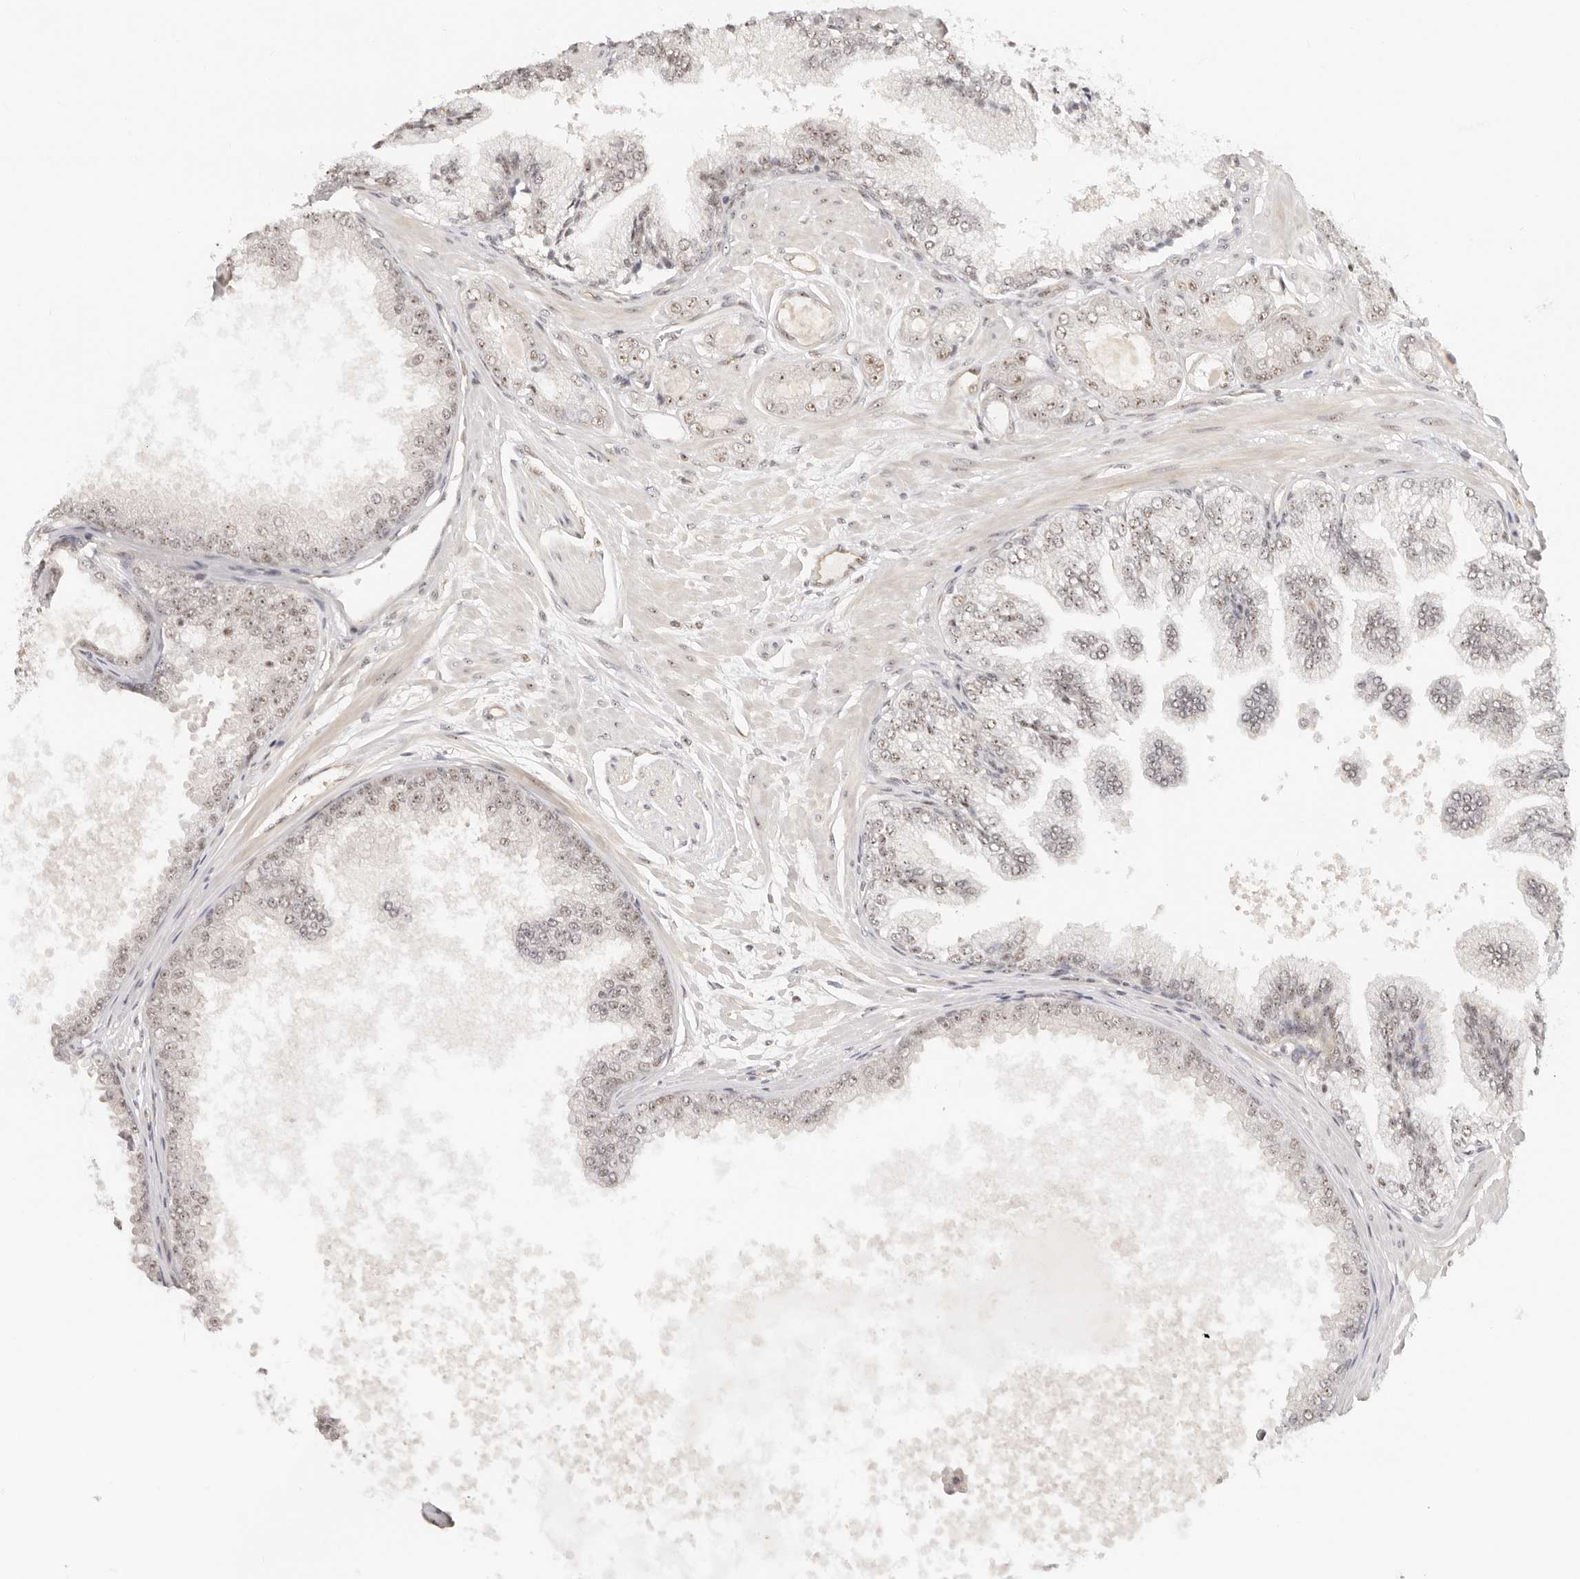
{"staining": {"intensity": "weak", "quantity": ">75%", "location": "nuclear"}, "tissue": "prostate cancer", "cell_type": "Tumor cells", "image_type": "cancer", "snomed": [{"axis": "morphology", "description": "Adenocarcinoma, Low grade"}, {"axis": "topography", "description": "Prostate"}], "caption": "Protein analysis of prostate adenocarcinoma (low-grade) tissue reveals weak nuclear positivity in approximately >75% of tumor cells. (brown staining indicates protein expression, while blue staining denotes nuclei).", "gene": "BAP1", "patient": {"sex": "male", "age": 63}}